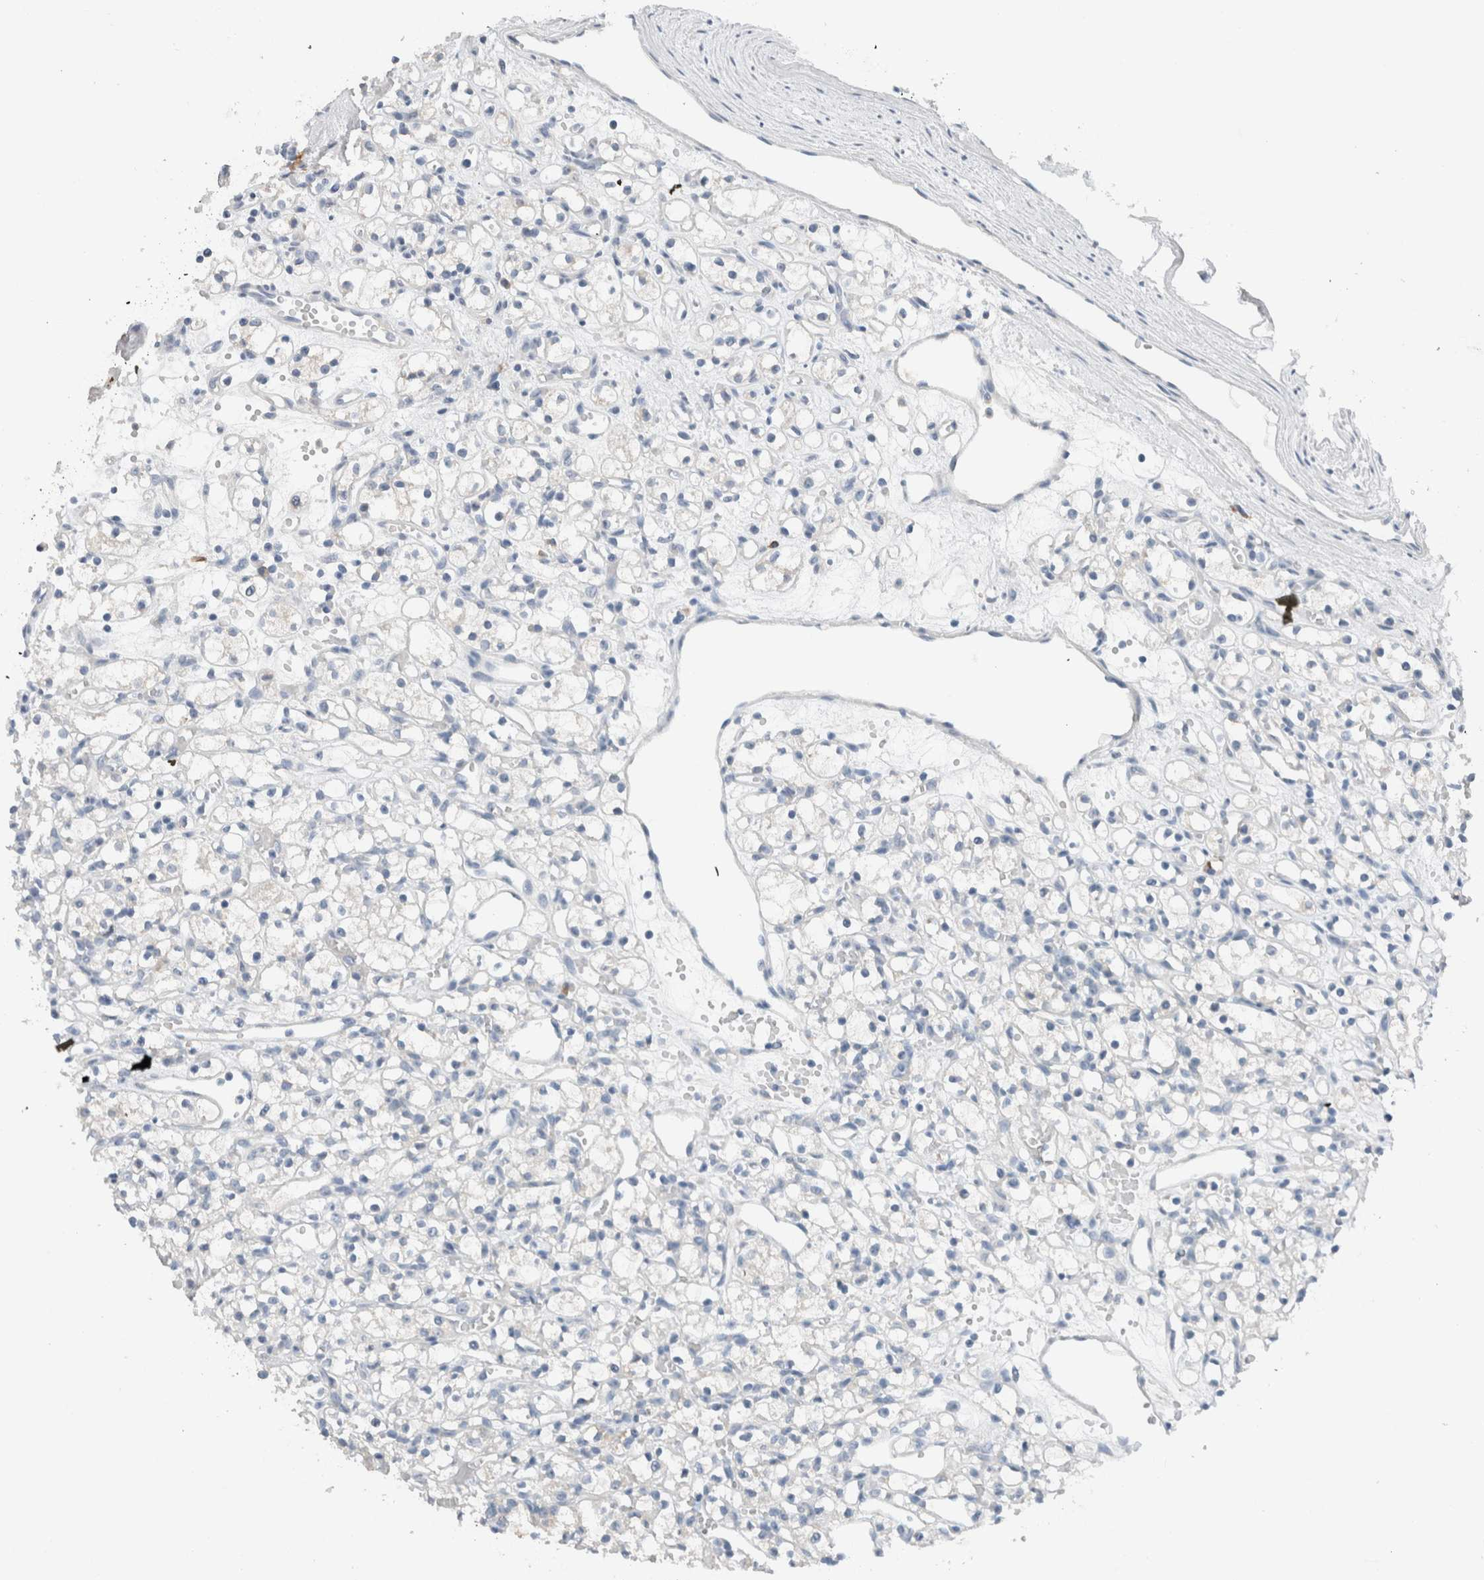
{"staining": {"intensity": "negative", "quantity": "none", "location": "none"}, "tissue": "renal cancer", "cell_type": "Tumor cells", "image_type": "cancer", "snomed": [{"axis": "morphology", "description": "Adenocarcinoma, NOS"}, {"axis": "topography", "description": "Kidney"}], "caption": "Immunohistochemical staining of renal adenocarcinoma exhibits no significant positivity in tumor cells.", "gene": "DUOX1", "patient": {"sex": "female", "age": 59}}